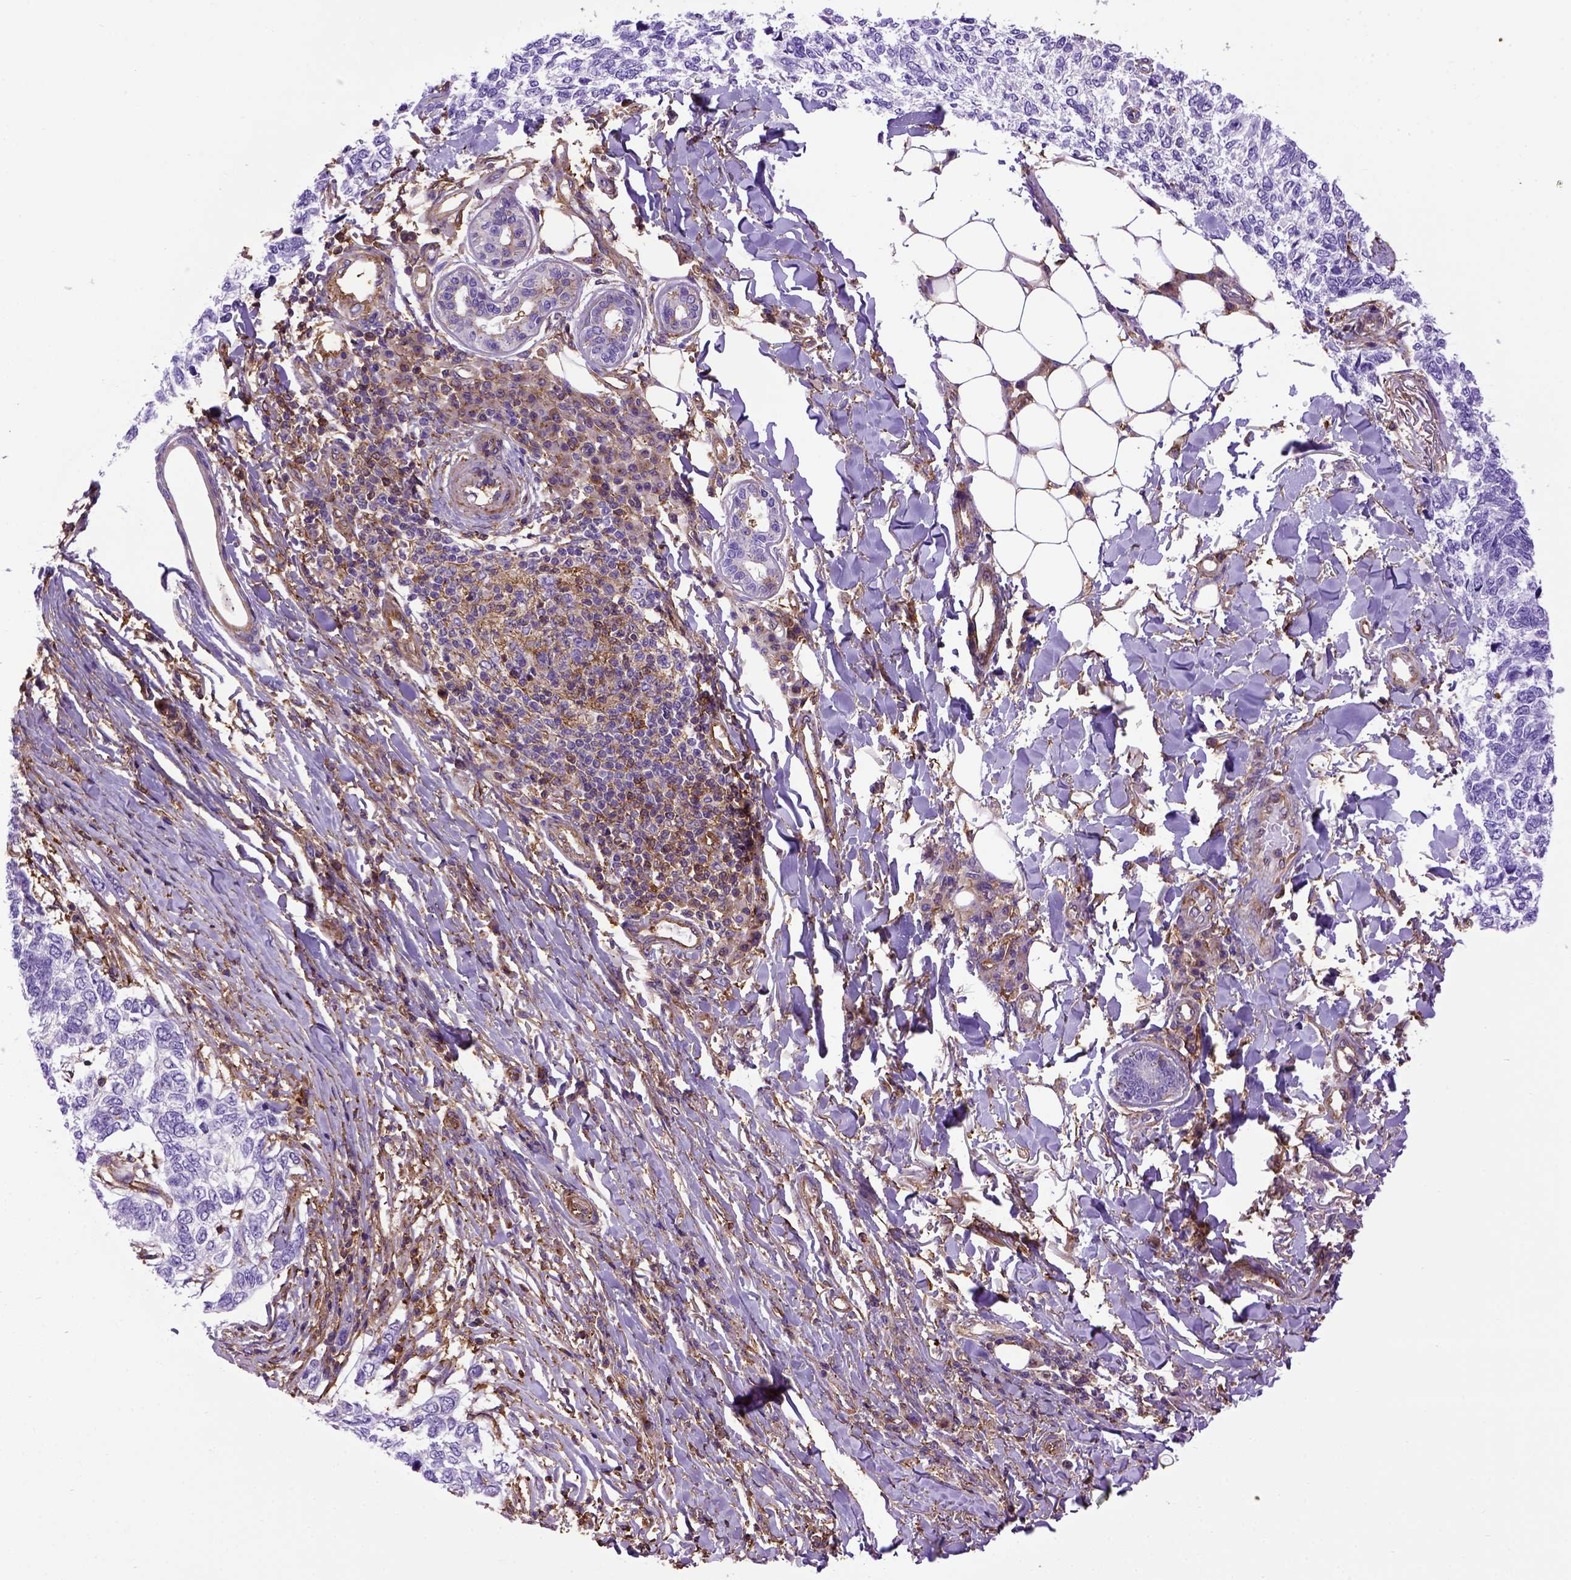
{"staining": {"intensity": "negative", "quantity": "none", "location": "none"}, "tissue": "skin cancer", "cell_type": "Tumor cells", "image_type": "cancer", "snomed": [{"axis": "morphology", "description": "Basal cell carcinoma"}, {"axis": "topography", "description": "Skin"}], "caption": "Basal cell carcinoma (skin) was stained to show a protein in brown. There is no significant staining in tumor cells.", "gene": "MVP", "patient": {"sex": "female", "age": 65}}